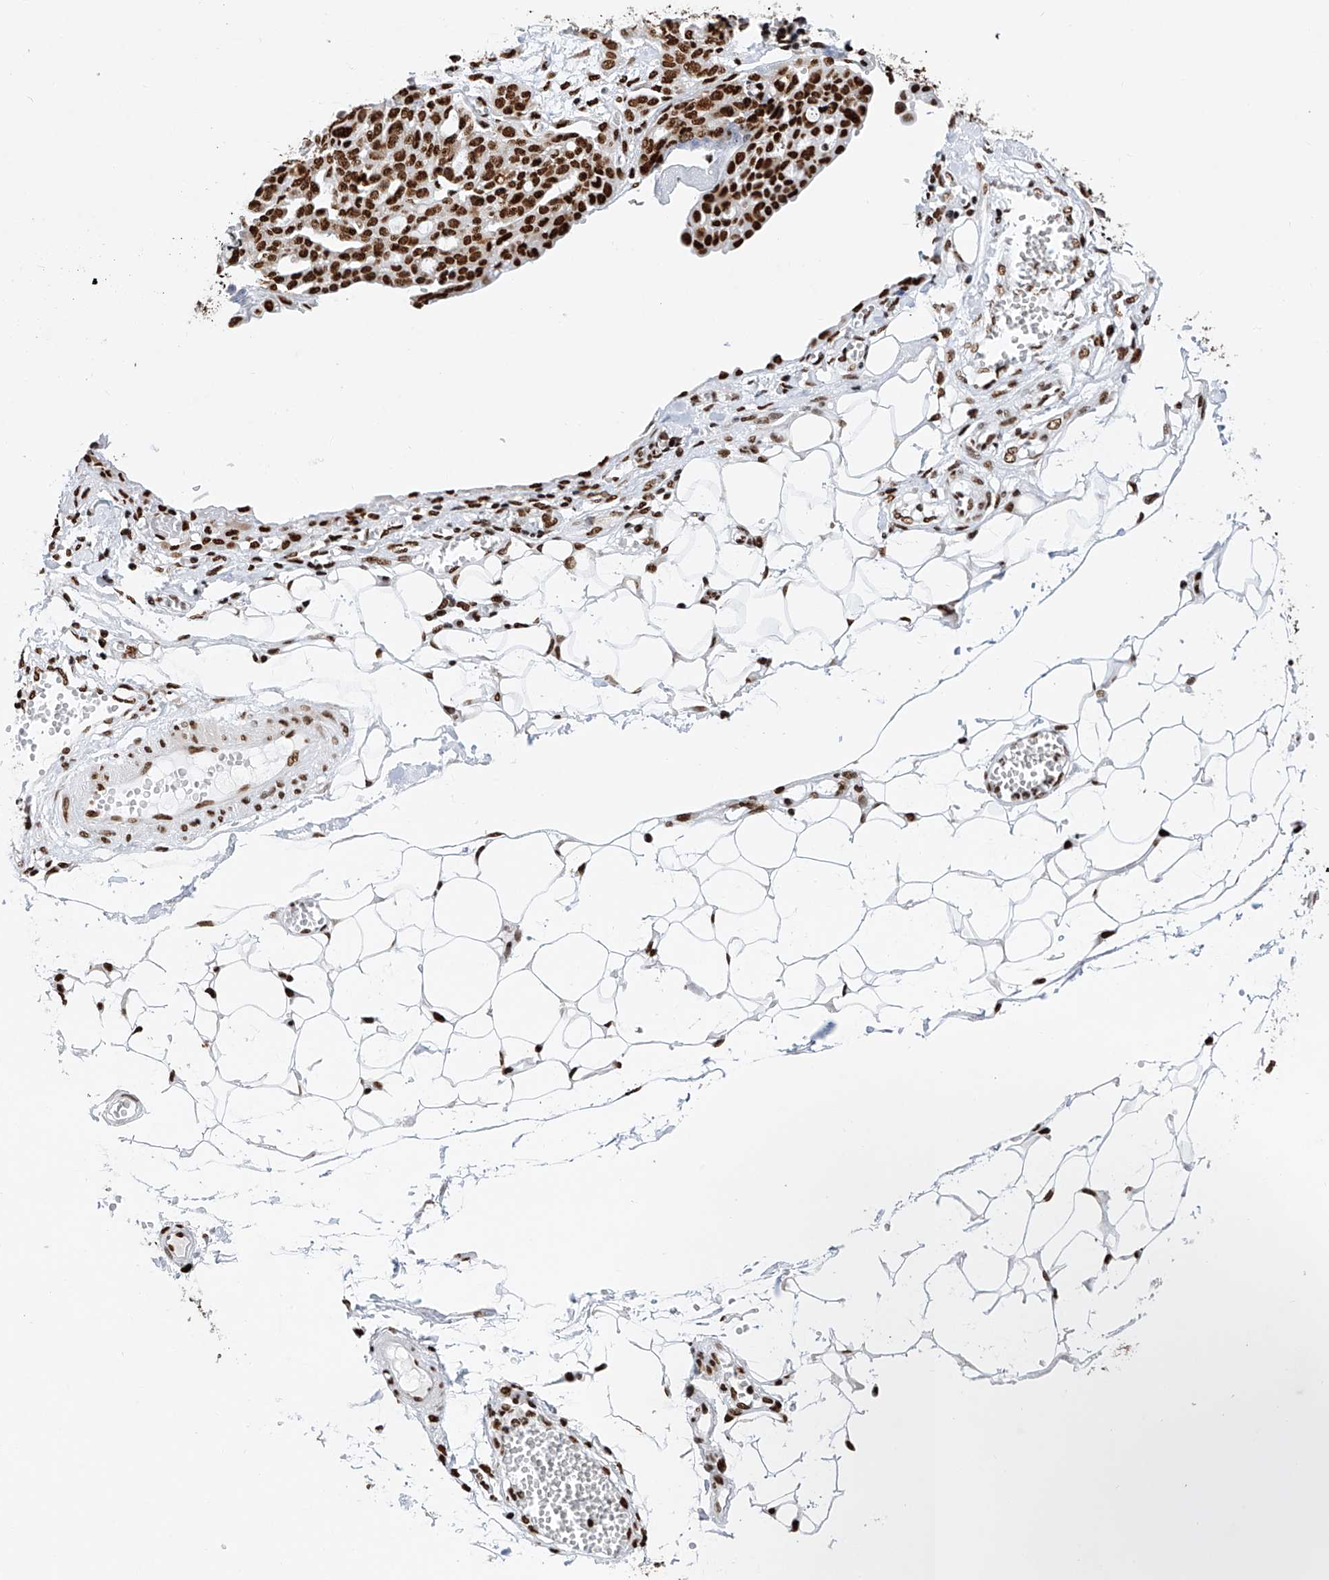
{"staining": {"intensity": "strong", "quantity": ">75%", "location": "nuclear"}, "tissue": "ovarian cancer", "cell_type": "Tumor cells", "image_type": "cancer", "snomed": [{"axis": "morphology", "description": "Cystadenocarcinoma, serous, NOS"}, {"axis": "topography", "description": "Soft tissue"}, {"axis": "topography", "description": "Ovary"}], "caption": "Strong nuclear protein staining is identified in about >75% of tumor cells in serous cystadenocarcinoma (ovarian).", "gene": "SRSF6", "patient": {"sex": "female", "age": 57}}